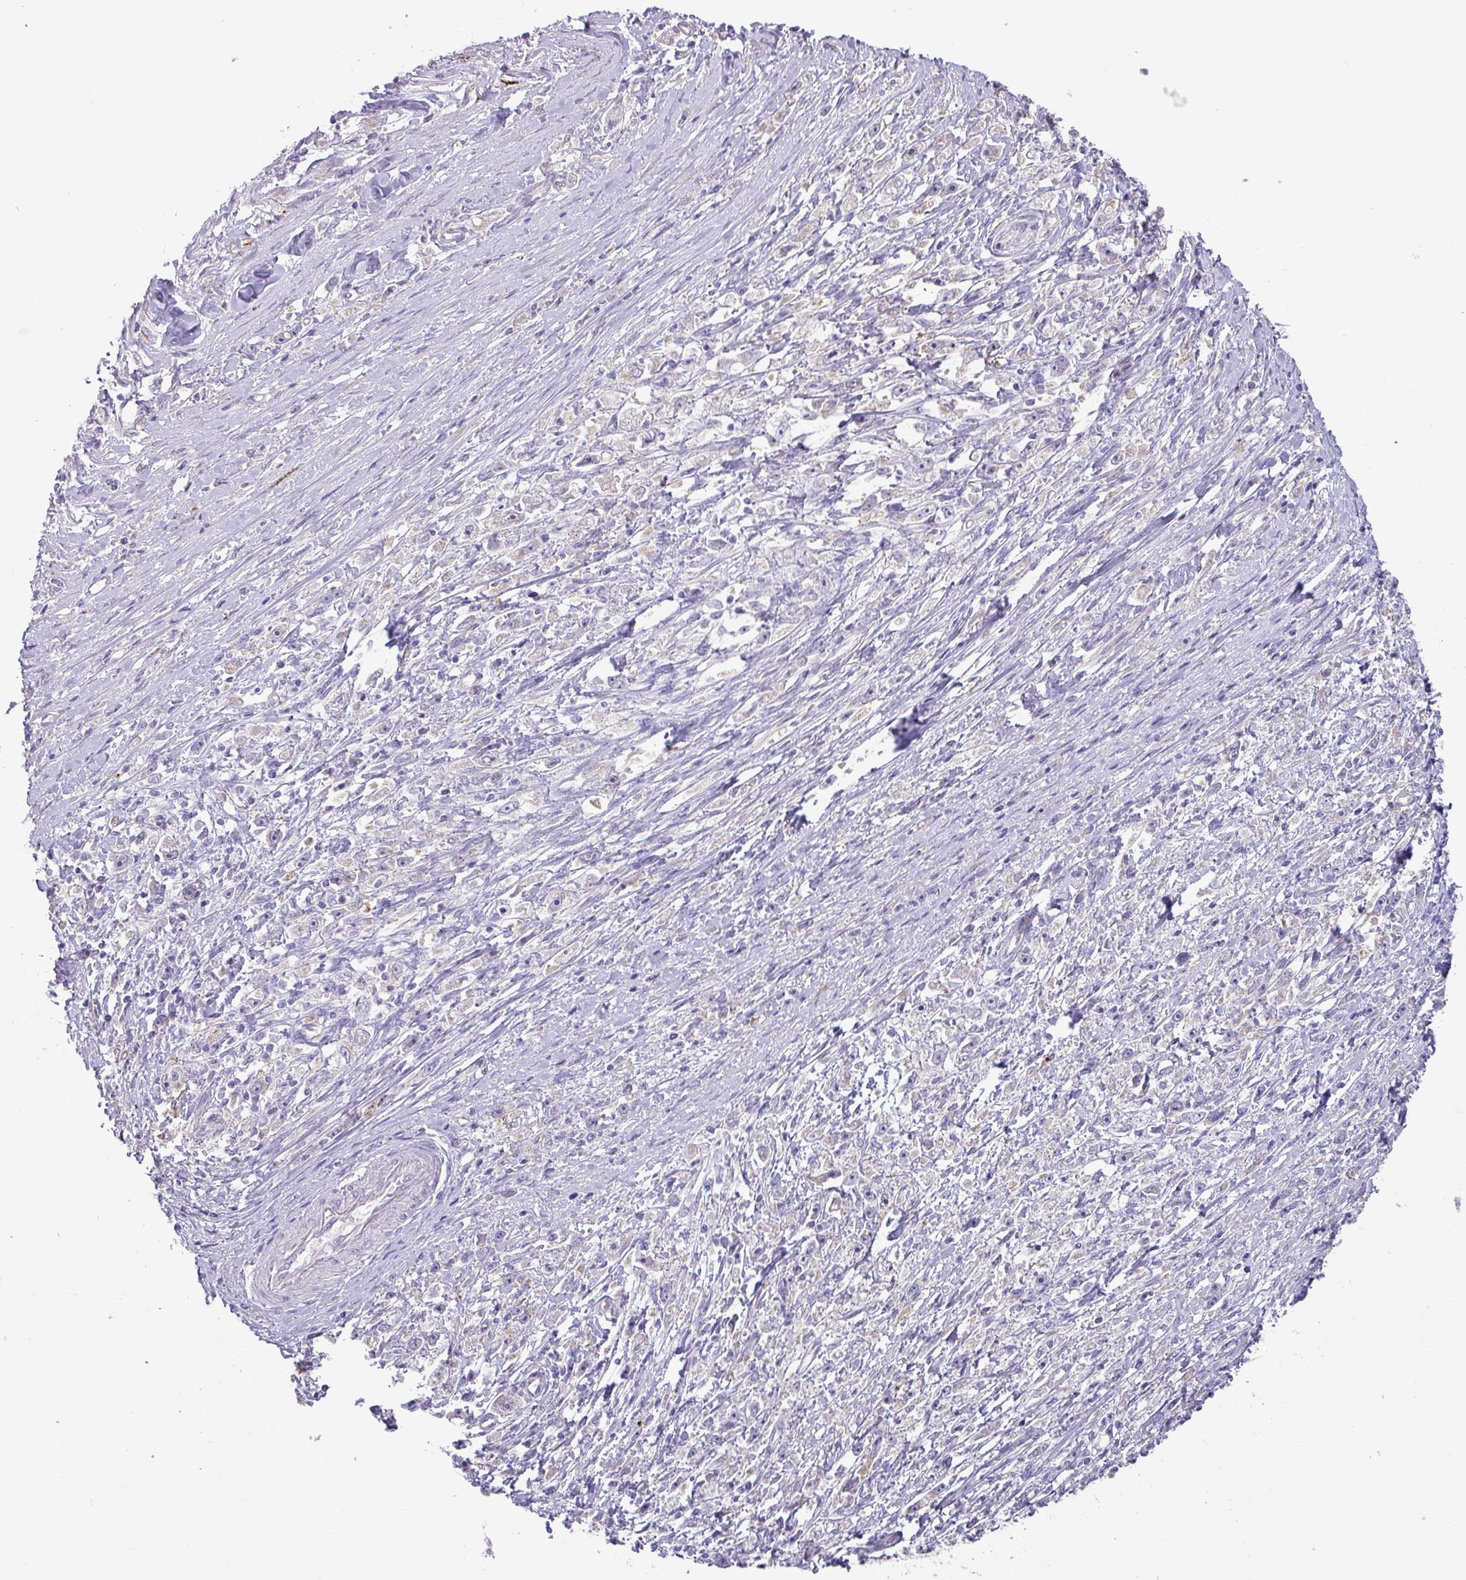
{"staining": {"intensity": "negative", "quantity": "none", "location": "none"}, "tissue": "stomach cancer", "cell_type": "Tumor cells", "image_type": "cancer", "snomed": [{"axis": "morphology", "description": "Adenocarcinoma, NOS"}, {"axis": "topography", "description": "Stomach"}], "caption": "Immunohistochemistry histopathology image of human stomach cancer (adenocarcinoma) stained for a protein (brown), which displays no staining in tumor cells.", "gene": "GALNT12", "patient": {"sex": "female", "age": 59}}